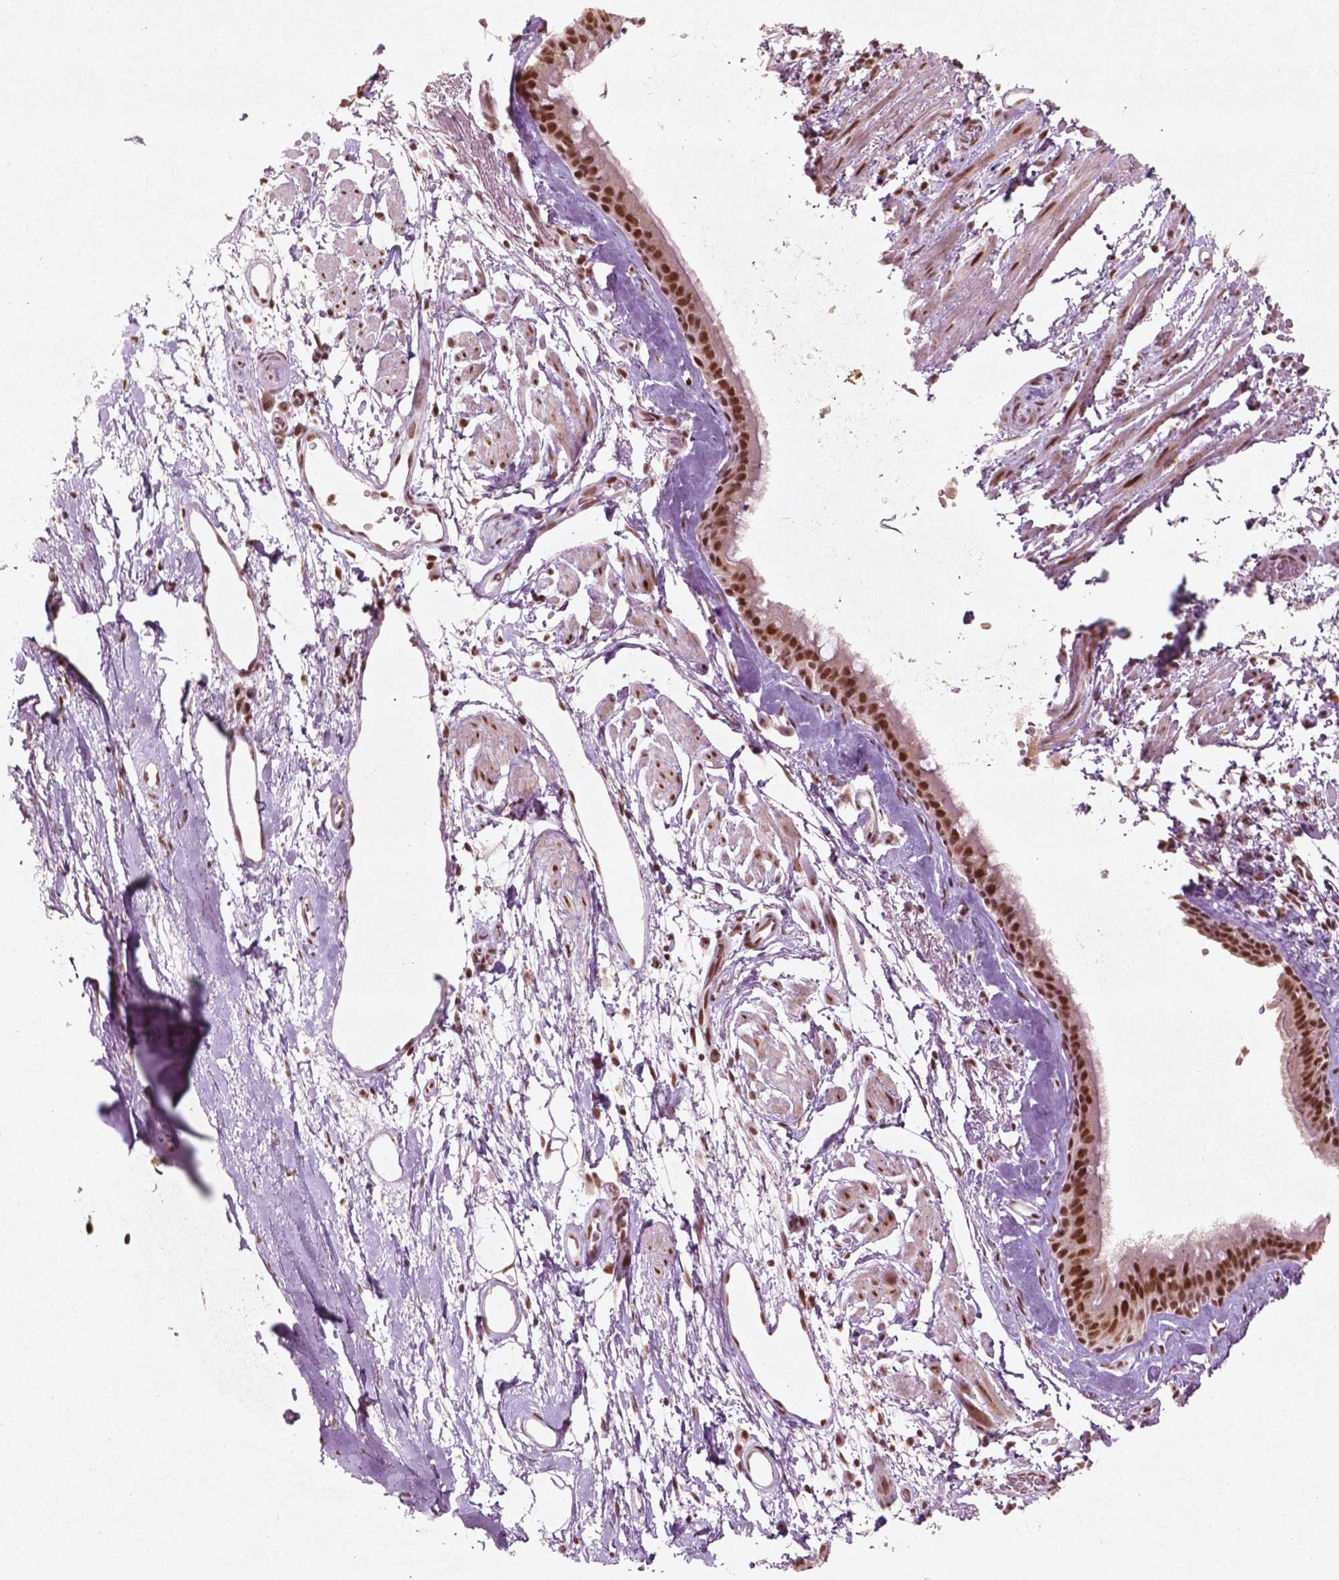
{"staining": {"intensity": "strong", "quantity": ">75%", "location": "nuclear"}, "tissue": "bronchus", "cell_type": "Respiratory epithelial cells", "image_type": "normal", "snomed": [{"axis": "morphology", "description": "Normal tissue, NOS"}, {"axis": "topography", "description": "Cartilage tissue"}, {"axis": "topography", "description": "Bronchus"}], "caption": "This histopathology image exhibits normal bronchus stained with IHC to label a protein in brown. The nuclear of respiratory epithelial cells show strong positivity for the protein. Nuclei are counter-stained blue.", "gene": "HMG20B", "patient": {"sex": "male", "age": 58}}